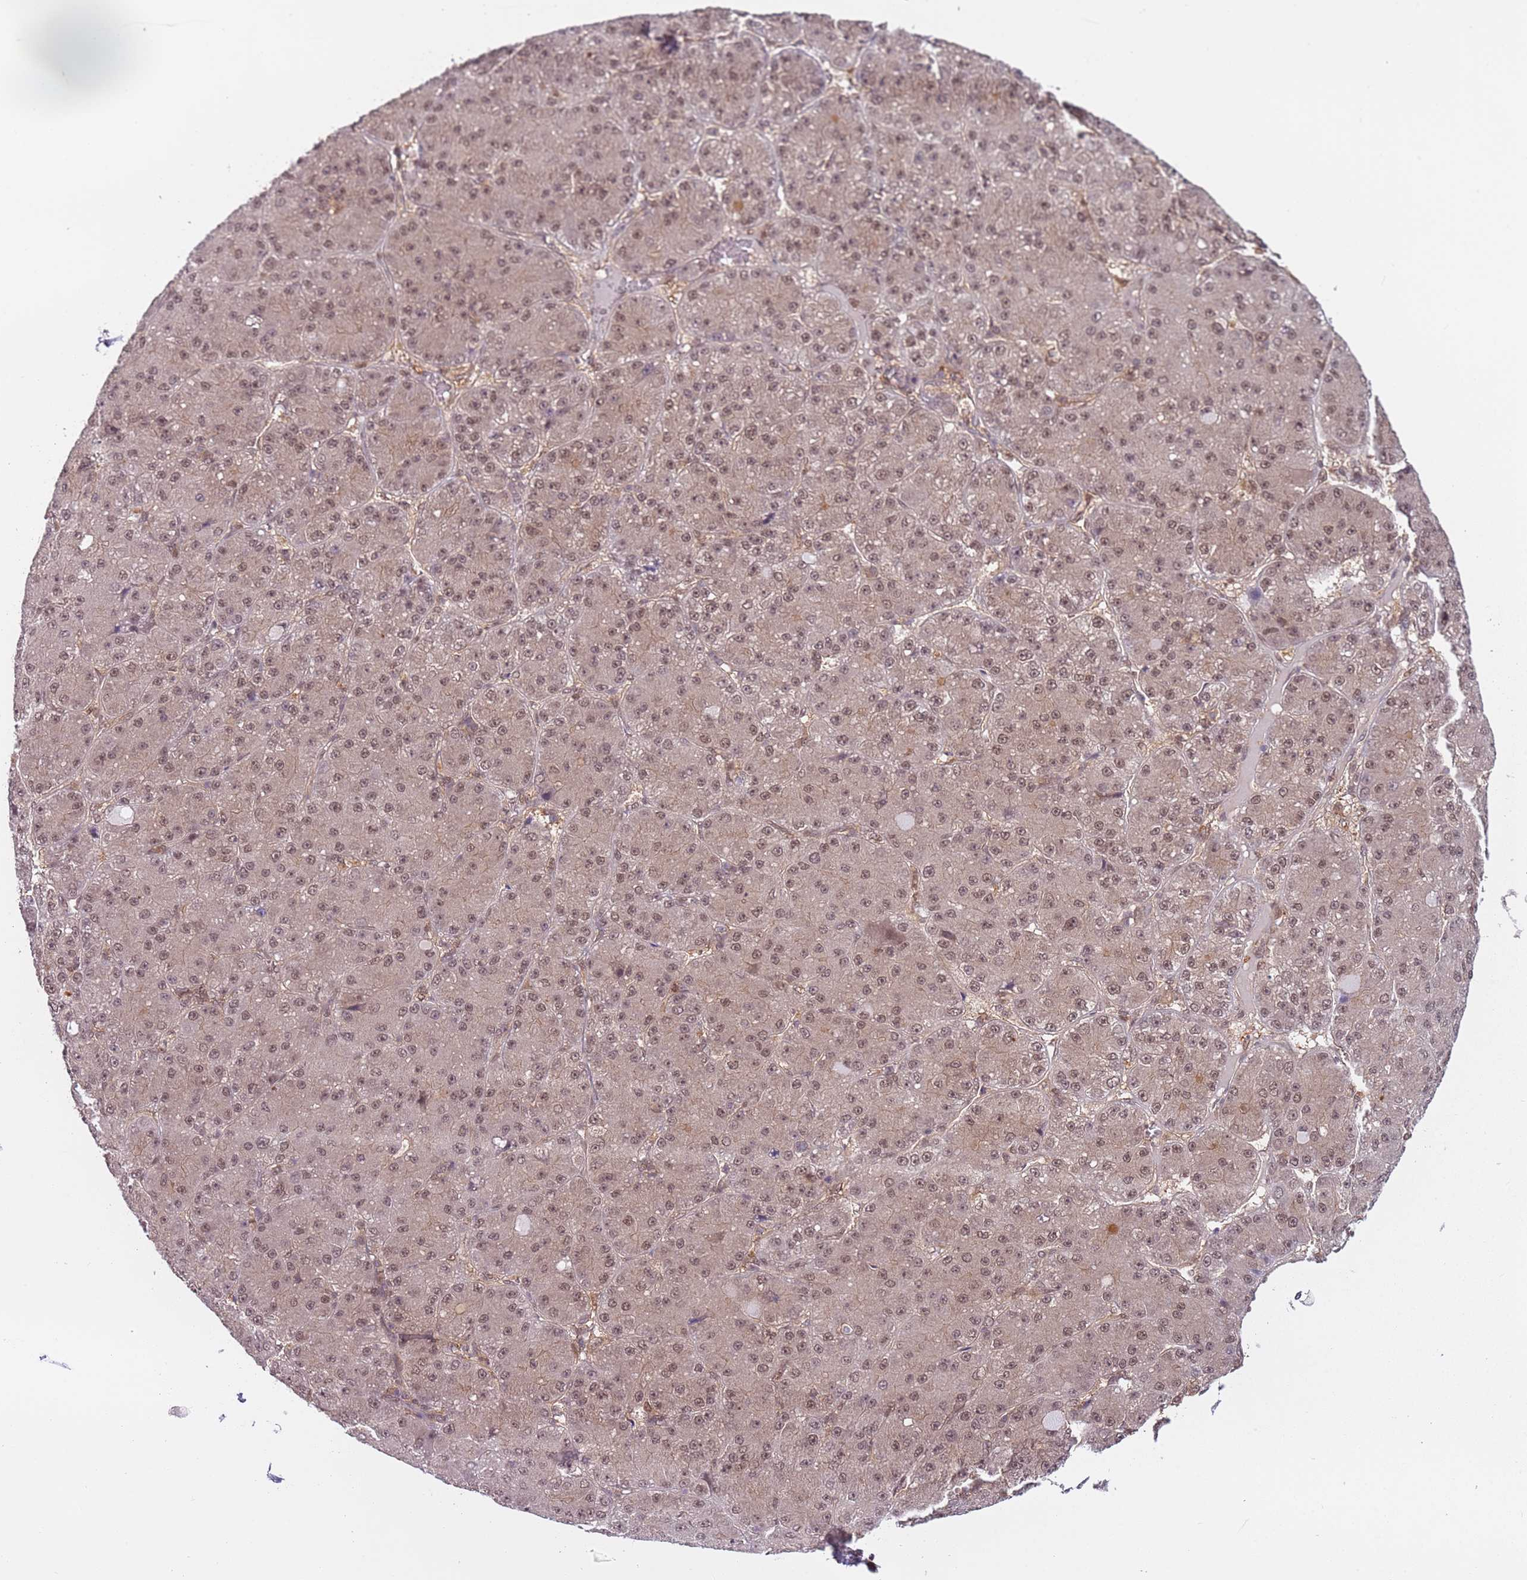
{"staining": {"intensity": "weak", "quantity": ">75%", "location": "nuclear"}, "tissue": "liver cancer", "cell_type": "Tumor cells", "image_type": "cancer", "snomed": [{"axis": "morphology", "description": "Carcinoma, Hepatocellular, NOS"}, {"axis": "topography", "description": "Liver"}], "caption": "This histopathology image shows immunohistochemistry staining of hepatocellular carcinoma (liver), with low weak nuclear expression in approximately >75% of tumor cells.", "gene": "PGLS", "patient": {"sex": "male", "age": 67}}